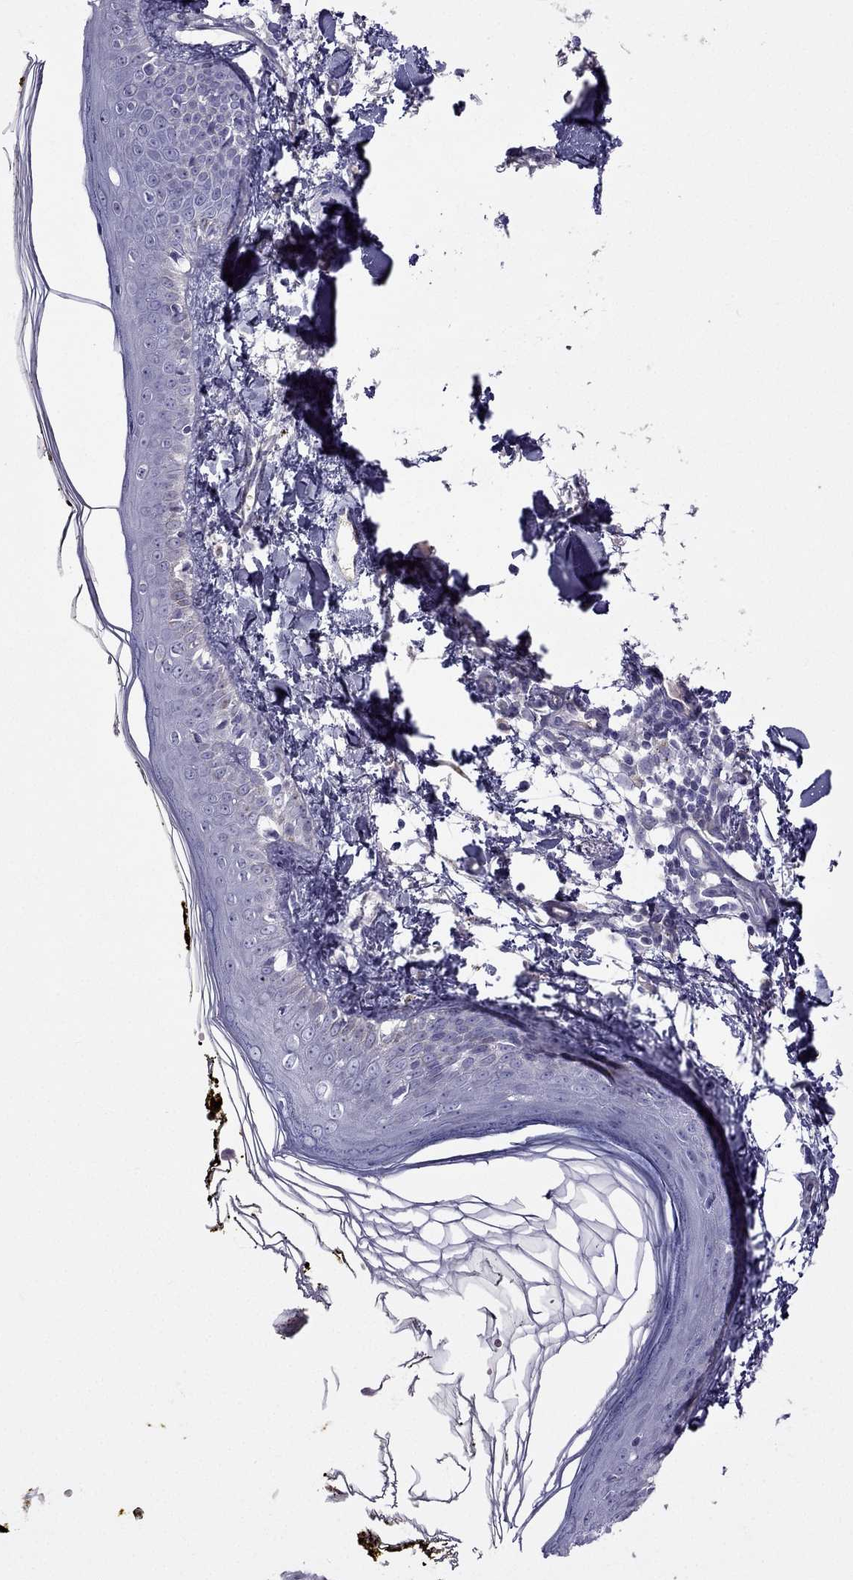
{"staining": {"intensity": "negative", "quantity": "none", "location": "none"}, "tissue": "skin", "cell_type": "Fibroblasts", "image_type": "normal", "snomed": [{"axis": "morphology", "description": "Normal tissue, NOS"}, {"axis": "topography", "description": "Skin"}], "caption": "This is a photomicrograph of IHC staining of unremarkable skin, which shows no positivity in fibroblasts.", "gene": "STOML3", "patient": {"sex": "male", "age": 76}}